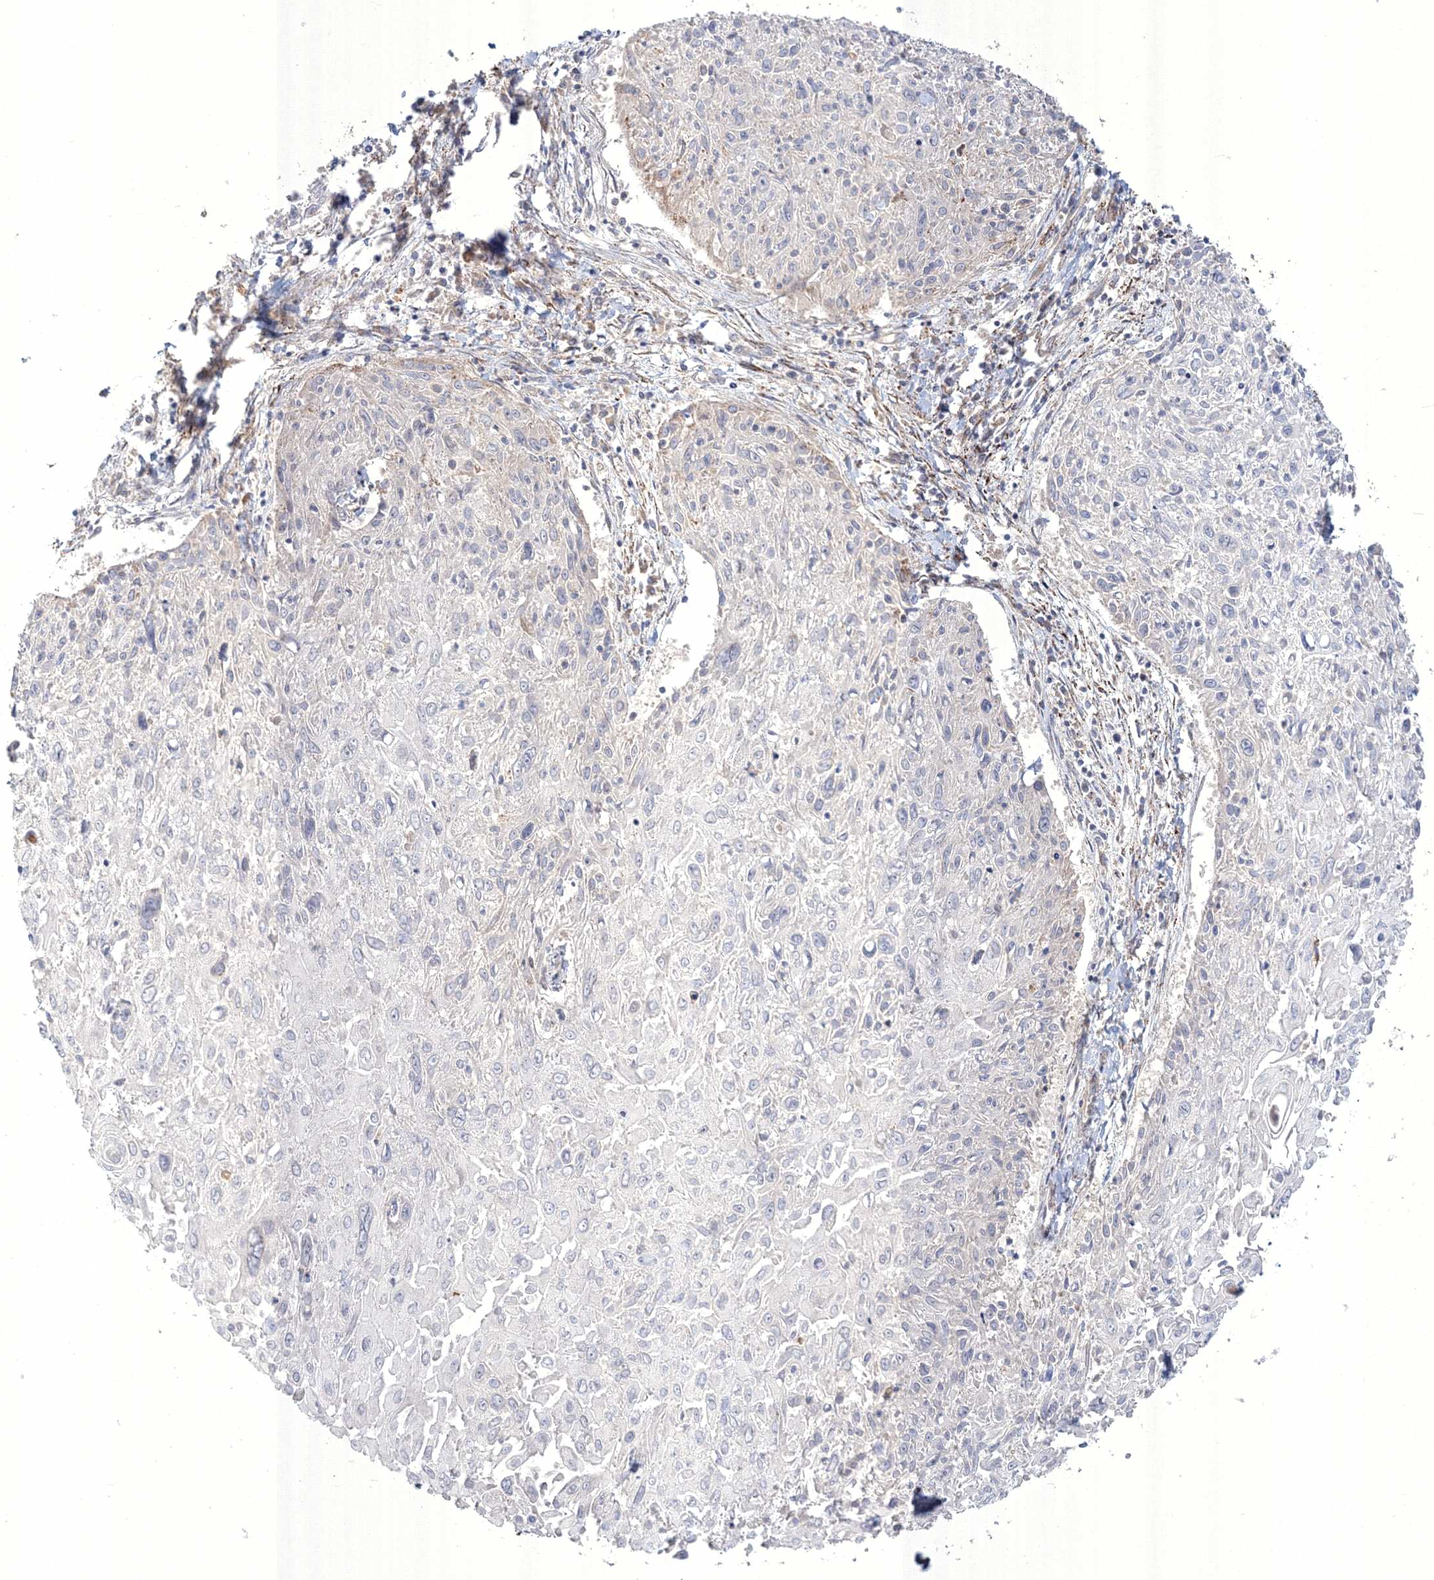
{"staining": {"intensity": "negative", "quantity": "none", "location": "none"}, "tissue": "cervical cancer", "cell_type": "Tumor cells", "image_type": "cancer", "snomed": [{"axis": "morphology", "description": "Squamous cell carcinoma, NOS"}, {"axis": "topography", "description": "Cervix"}], "caption": "Tumor cells show no significant protein staining in squamous cell carcinoma (cervical).", "gene": "WDR49", "patient": {"sex": "female", "age": 51}}